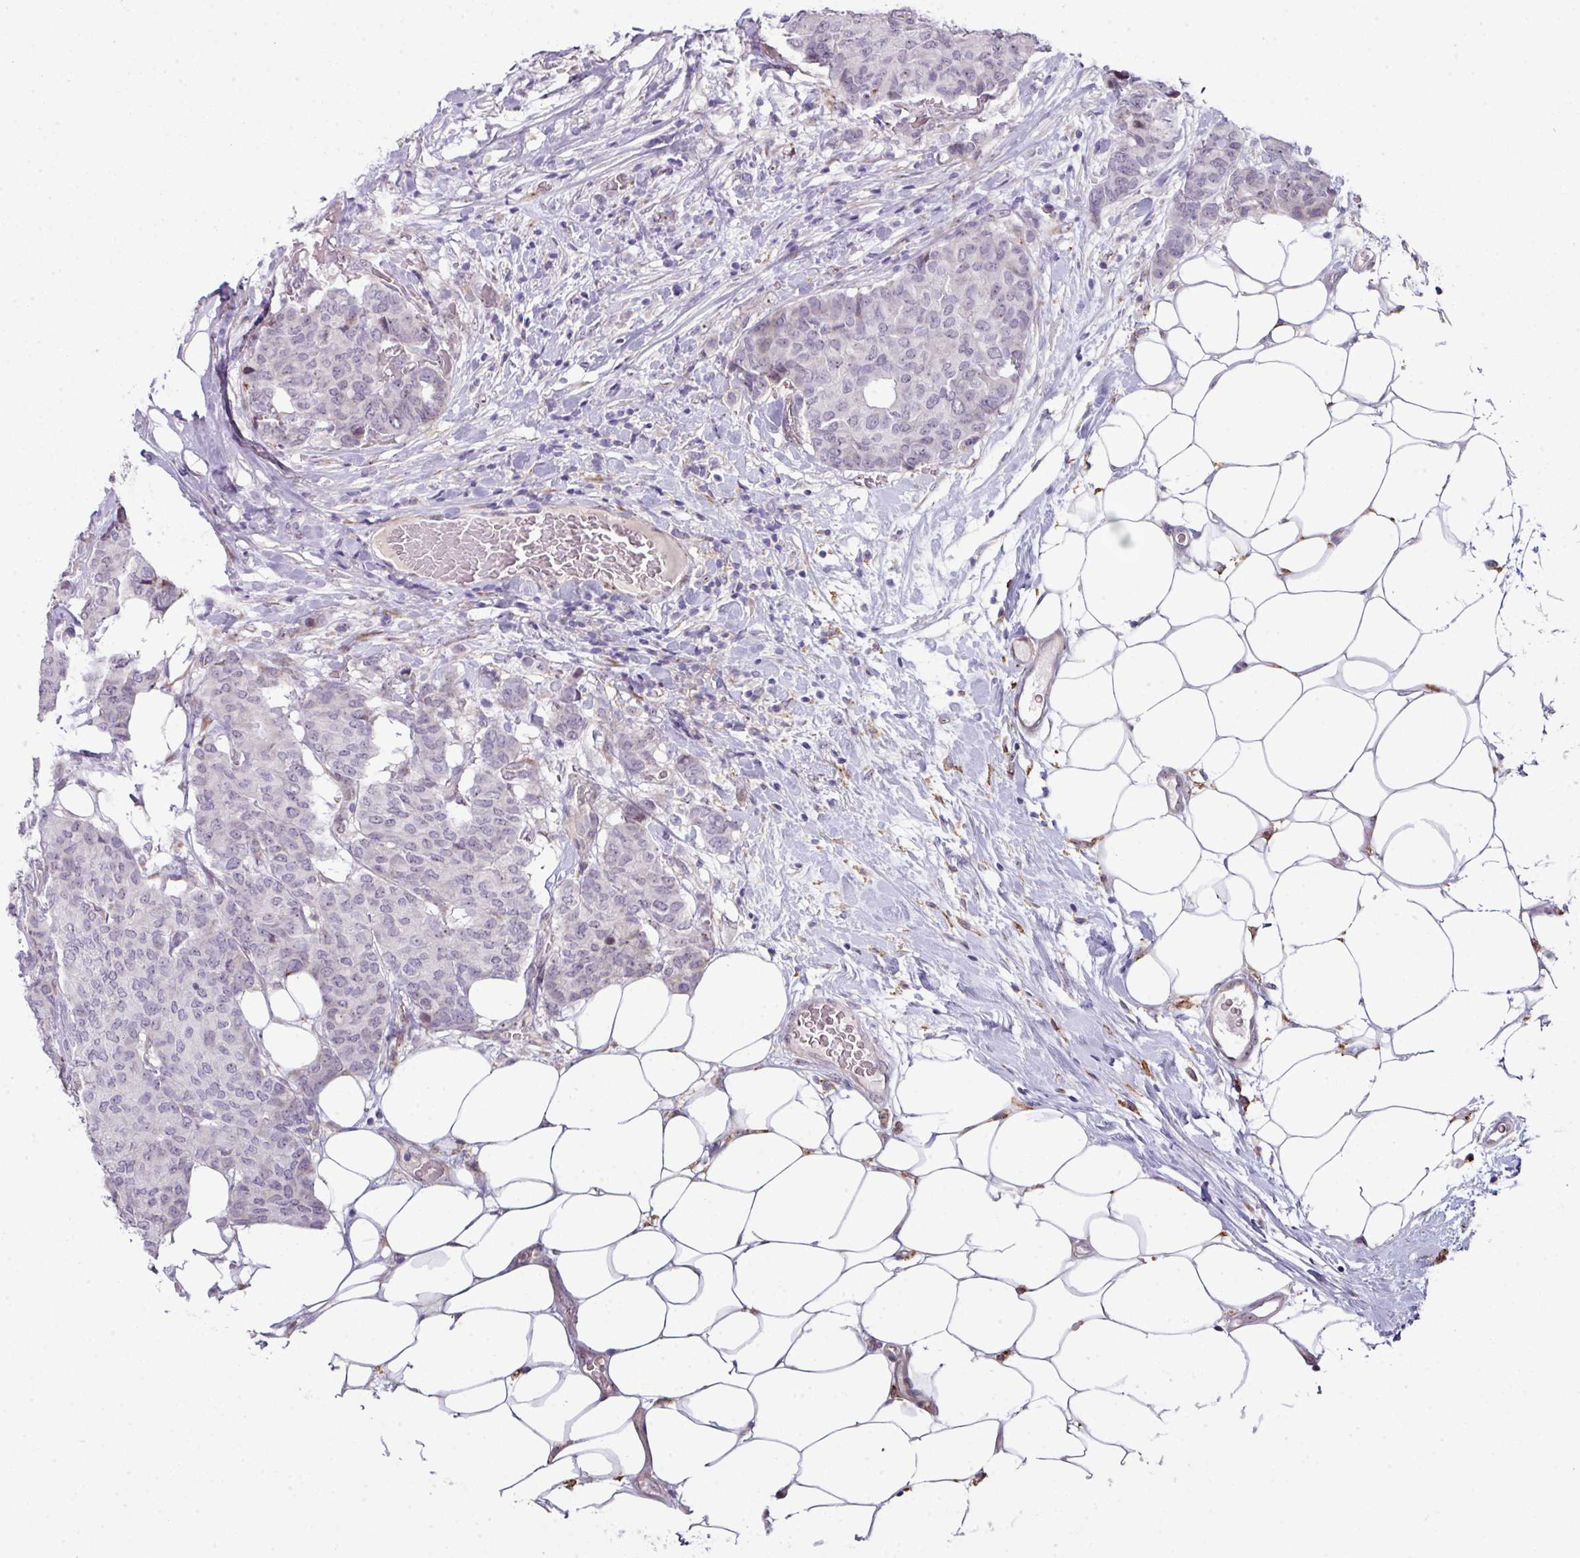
{"staining": {"intensity": "negative", "quantity": "none", "location": "none"}, "tissue": "breast cancer", "cell_type": "Tumor cells", "image_type": "cancer", "snomed": [{"axis": "morphology", "description": "Duct carcinoma"}, {"axis": "topography", "description": "Breast"}], "caption": "DAB (3,3'-diaminobenzidine) immunohistochemical staining of human breast cancer shows no significant expression in tumor cells.", "gene": "BMS1", "patient": {"sex": "female", "age": 75}}